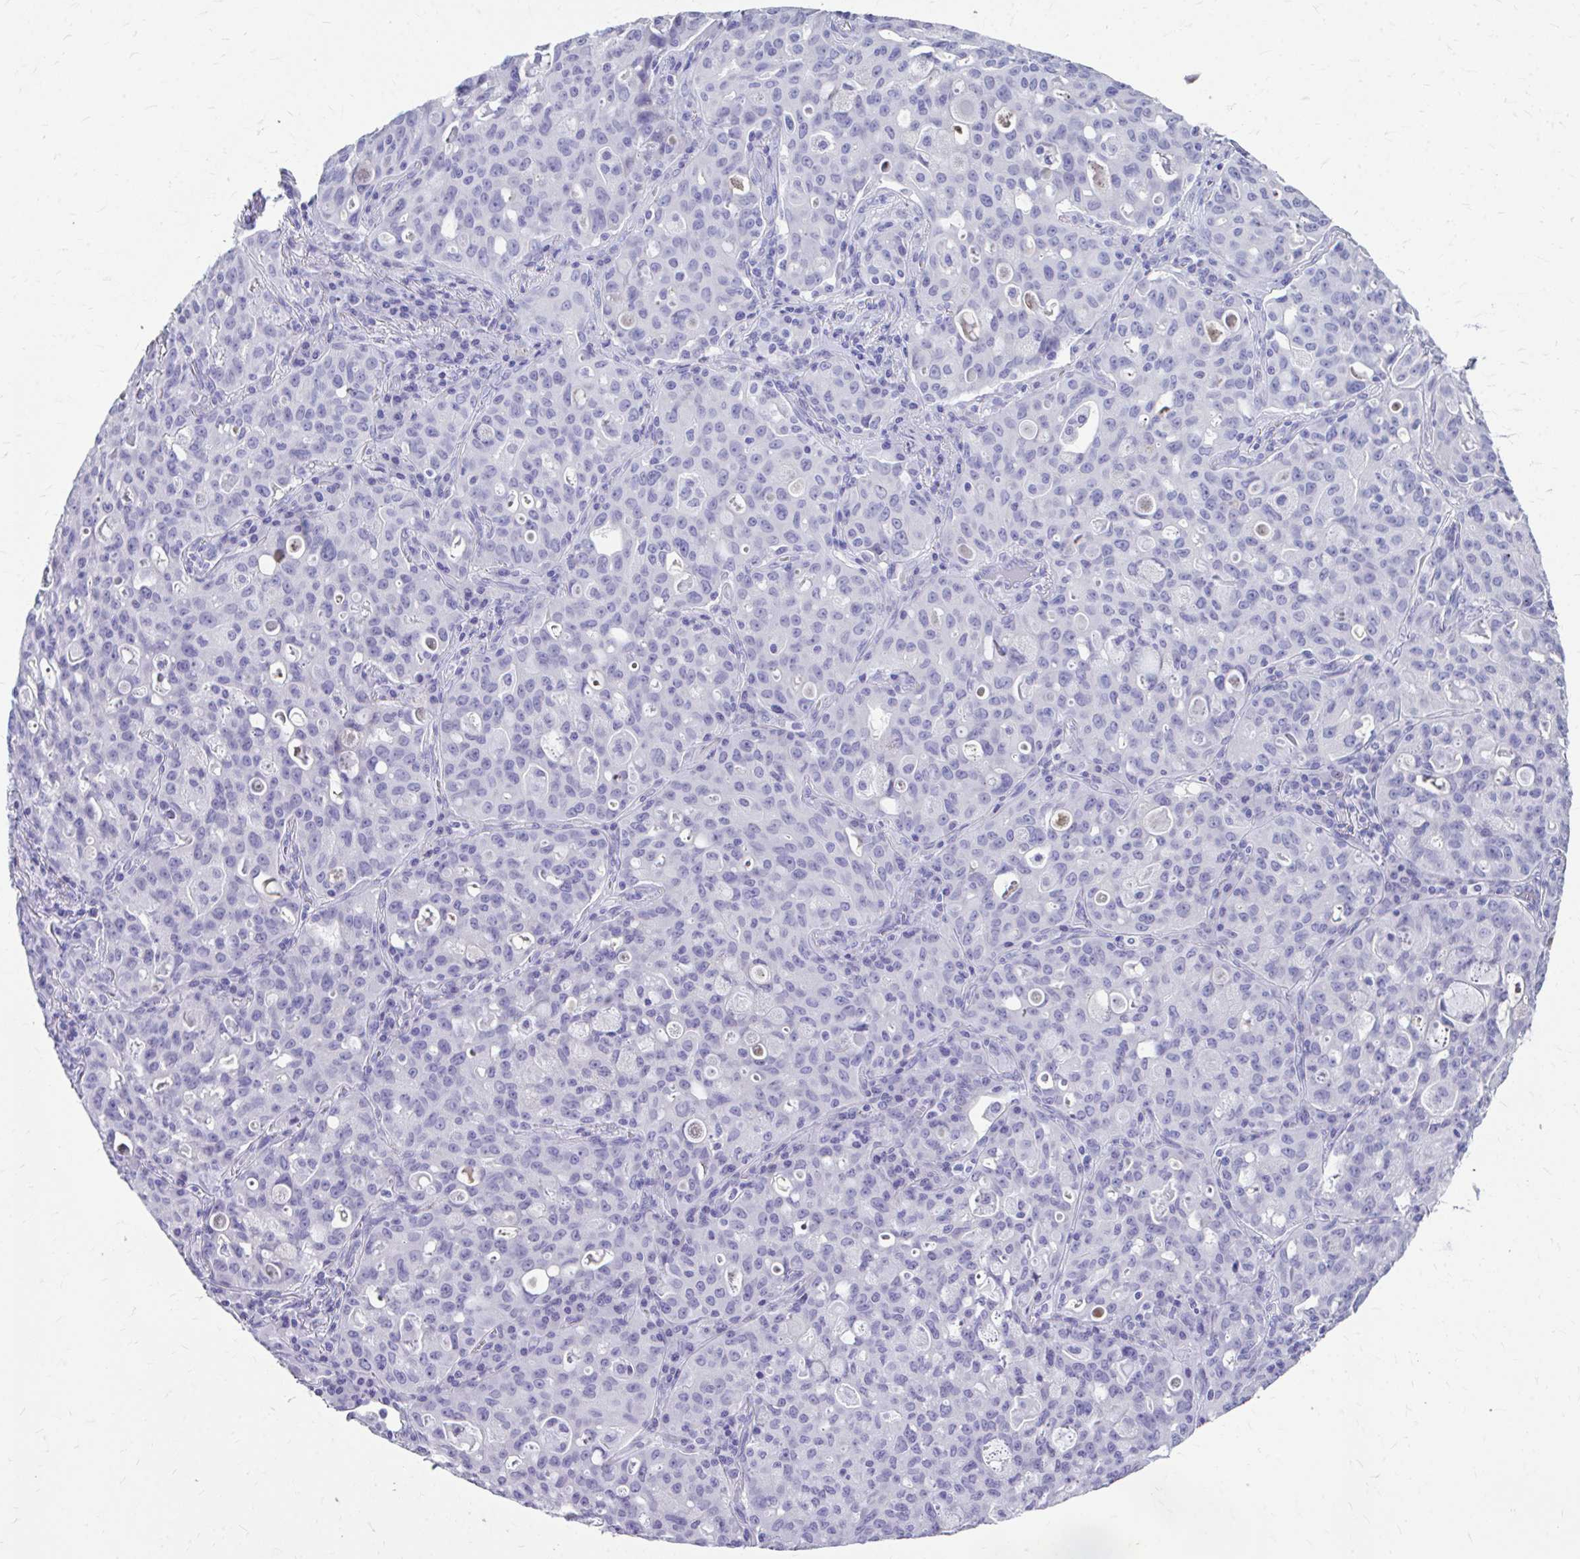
{"staining": {"intensity": "negative", "quantity": "none", "location": "none"}, "tissue": "lung cancer", "cell_type": "Tumor cells", "image_type": "cancer", "snomed": [{"axis": "morphology", "description": "Adenocarcinoma, NOS"}, {"axis": "topography", "description": "Lung"}], "caption": "High power microscopy image of an immunohistochemistry image of lung adenocarcinoma, revealing no significant positivity in tumor cells.", "gene": "CFH", "patient": {"sex": "female", "age": 44}}